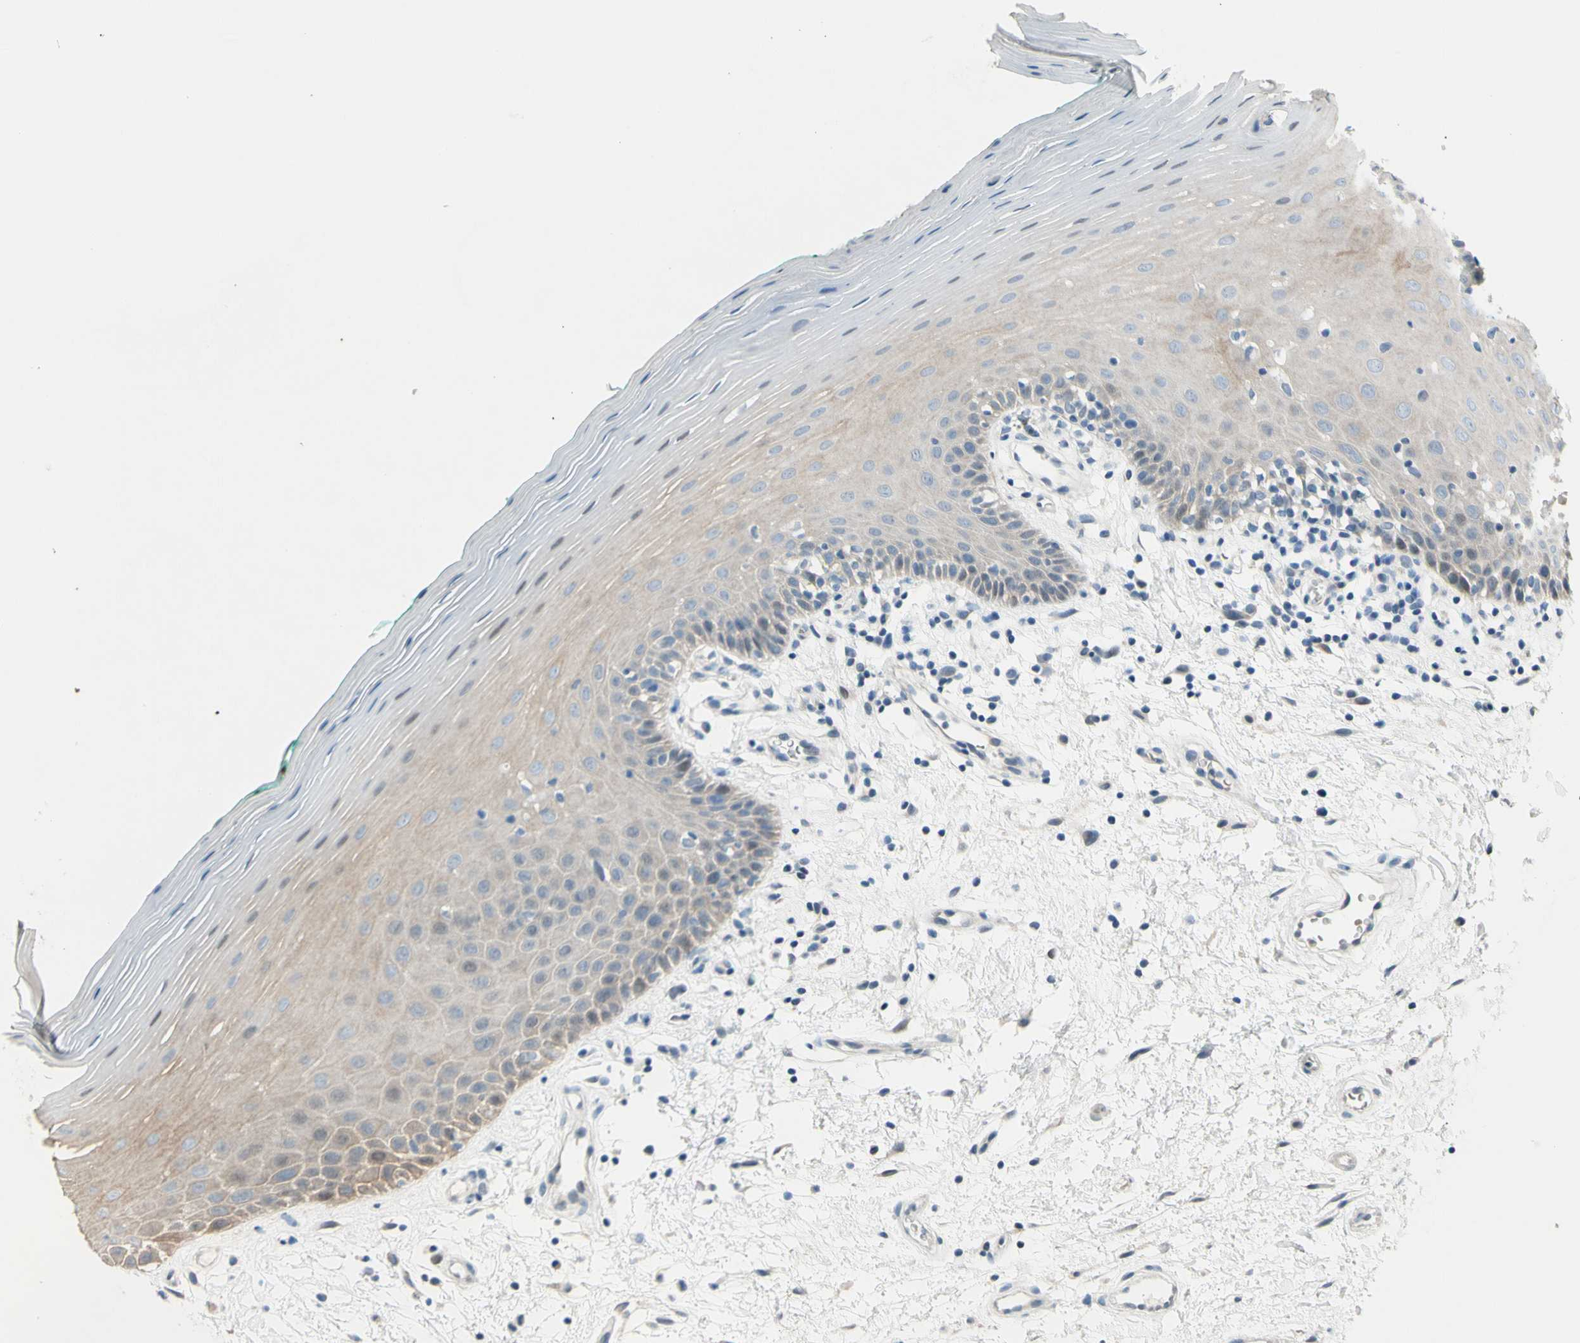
{"staining": {"intensity": "moderate", "quantity": "<25%", "location": "cytoplasmic/membranous,nuclear"}, "tissue": "oral mucosa", "cell_type": "Squamous epithelial cells", "image_type": "normal", "snomed": [{"axis": "morphology", "description": "Normal tissue, NOS"}, {"axis": "topography", "description": "Skeletal muscle"}, {"axis": "topography", "description": "Oral tissue"}], "caption": "Immunohistochemistry (DAB) staining of unremarkable oral mucosa reveals moderate cytoplasmic/membranous,nuclear protein positivity in approximately <25% of squamous epithelial cells. The protein of interest is stained brown, and the nuclei are stained in blue (DAB IHC with brightfield microscopy, high magnification).", "gene": "ZNF184", "patient": {"sex": "male", "age": 58}}